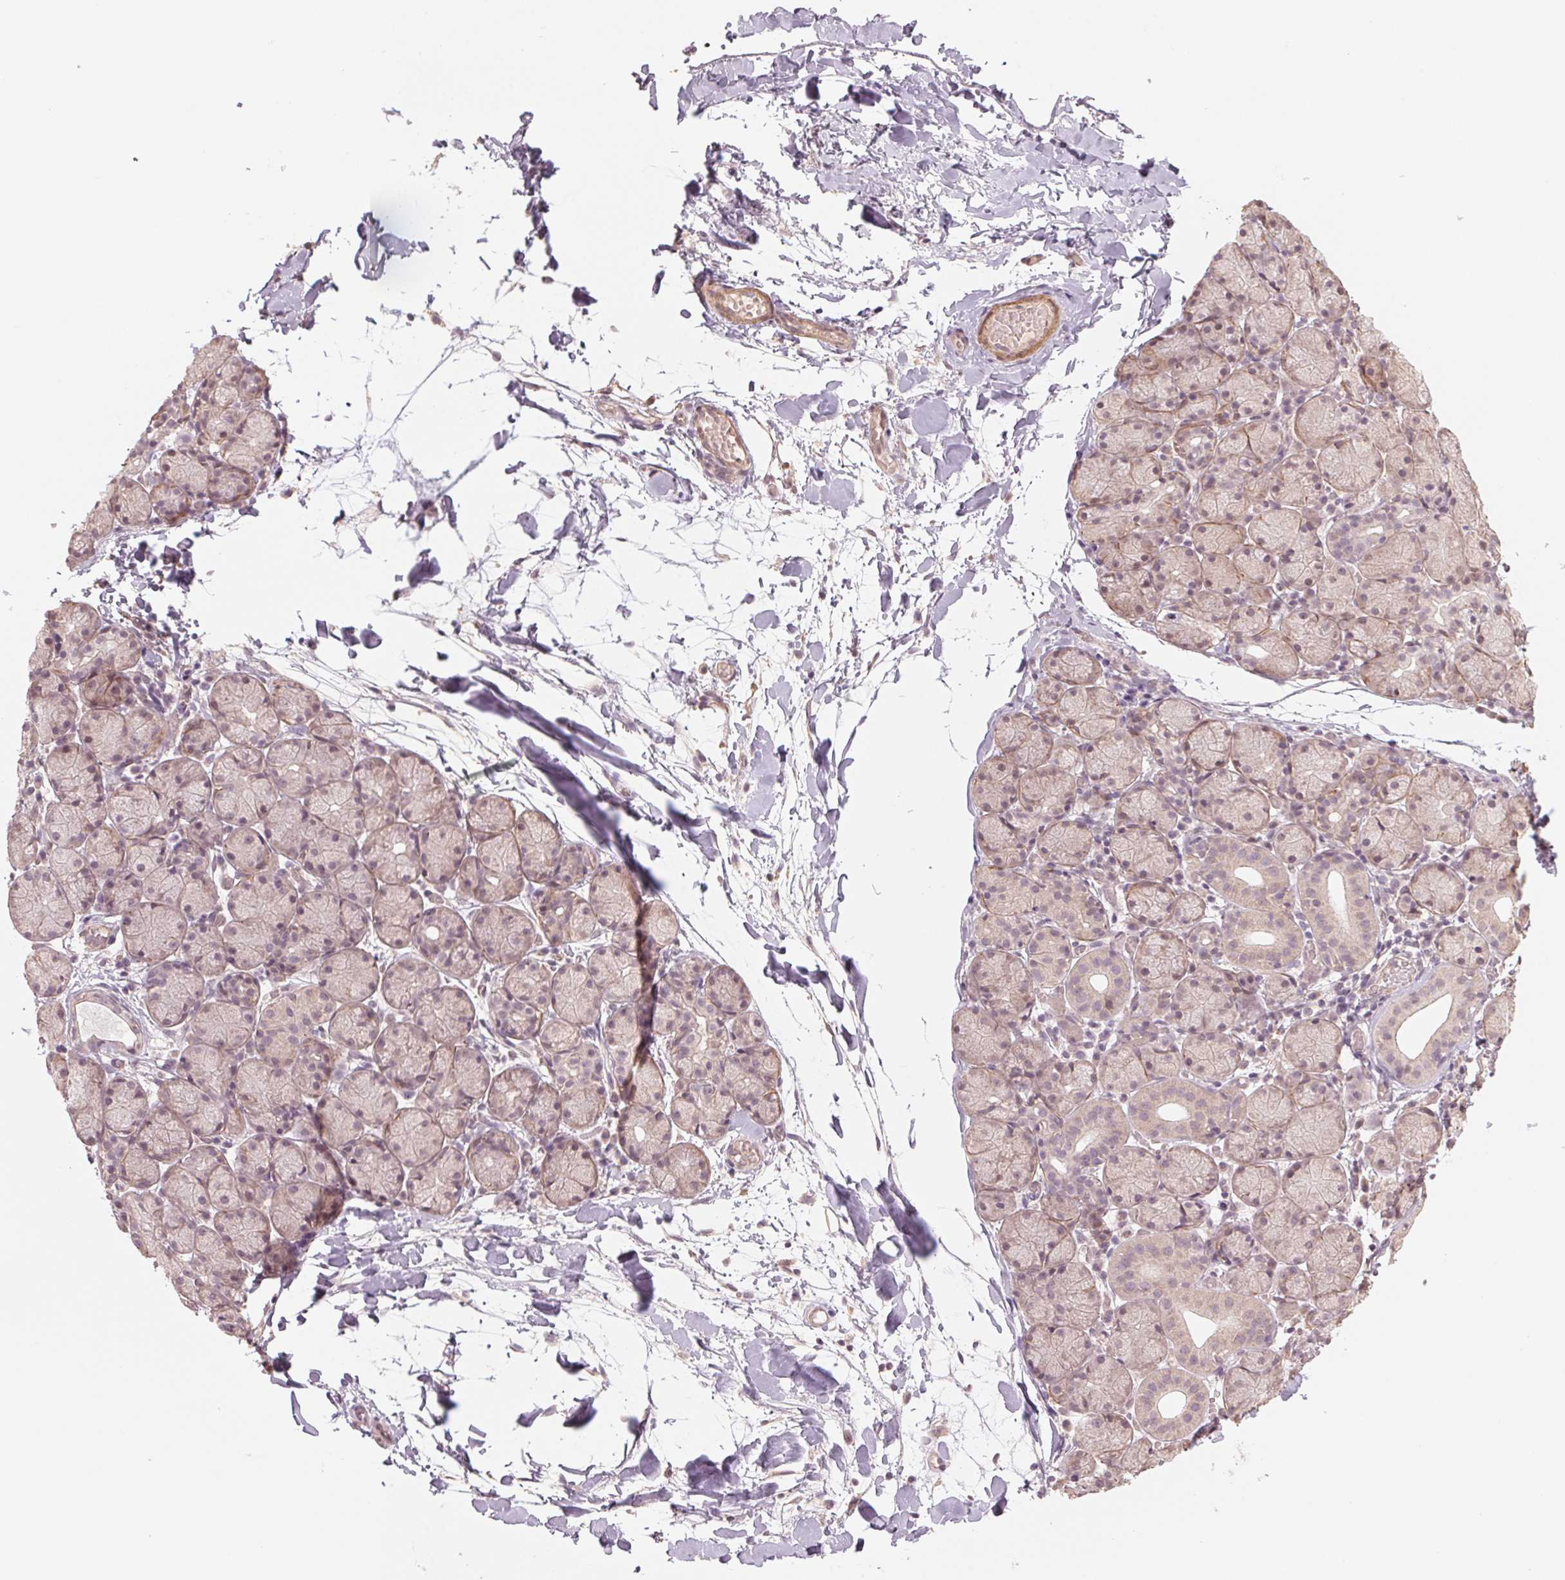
{"staining": {"intensity": "weak", "quantity": "25%-75%", "location": "cytoplasmic/membranous"}, "tissue": "salivary gland", "cell_type": "Glandular cells", "image_type": "normal", "snomed": [{"axis": "morphology", "description": "Normal tissue, NOS"}, {"axis": "topography", "description": "Salivary gland"}], "caption": "Protein expression analysis of unremarkable human salivary gland reveals weak cytoplasmic/membranous positivity in about 25%-75% of glandular cells. The protein of interest is shown in brown color, while the nuclei are stained blue.", "gene": "PPIAL4A", "patient": {"sex": "female", "age": 24}}